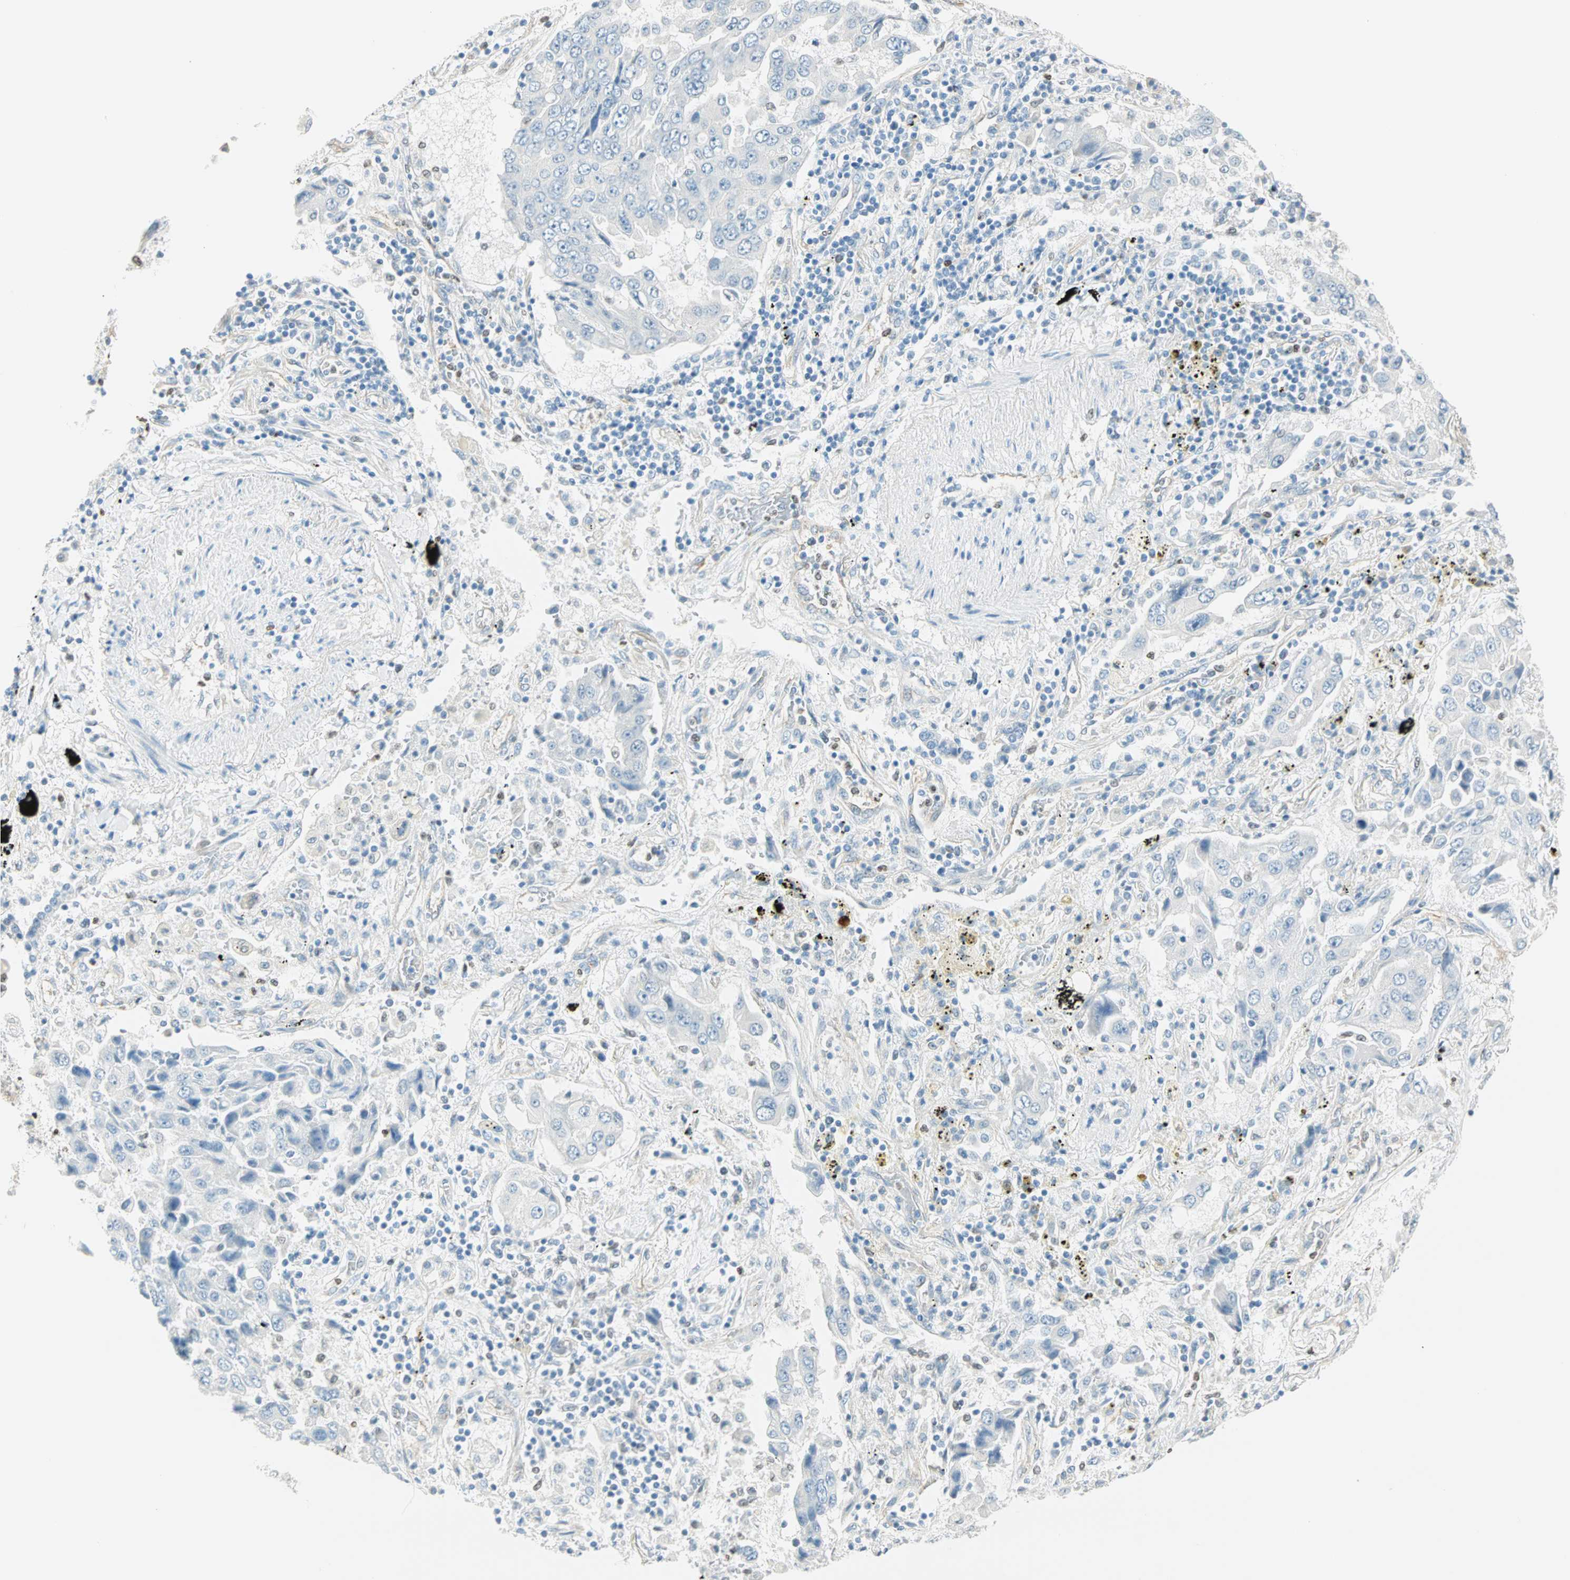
{"staining": {"intensity": "negative", "quantity": "none", "location": "none"}, "tissue": "lung cancer", "cell_type": "Tumor cells", "image_type": "cancer", "snomed": [{"axis": "morphology", "description": "Adenocarcinoma, NOS"}, {"axis": "topography", "description": "Lung"}], "caption": "The micrograph shows no staining of tumor cells in lung adenocarcinoma.", "gene": "MLLT10", "patient": {"sex": "female", "age": 65}}